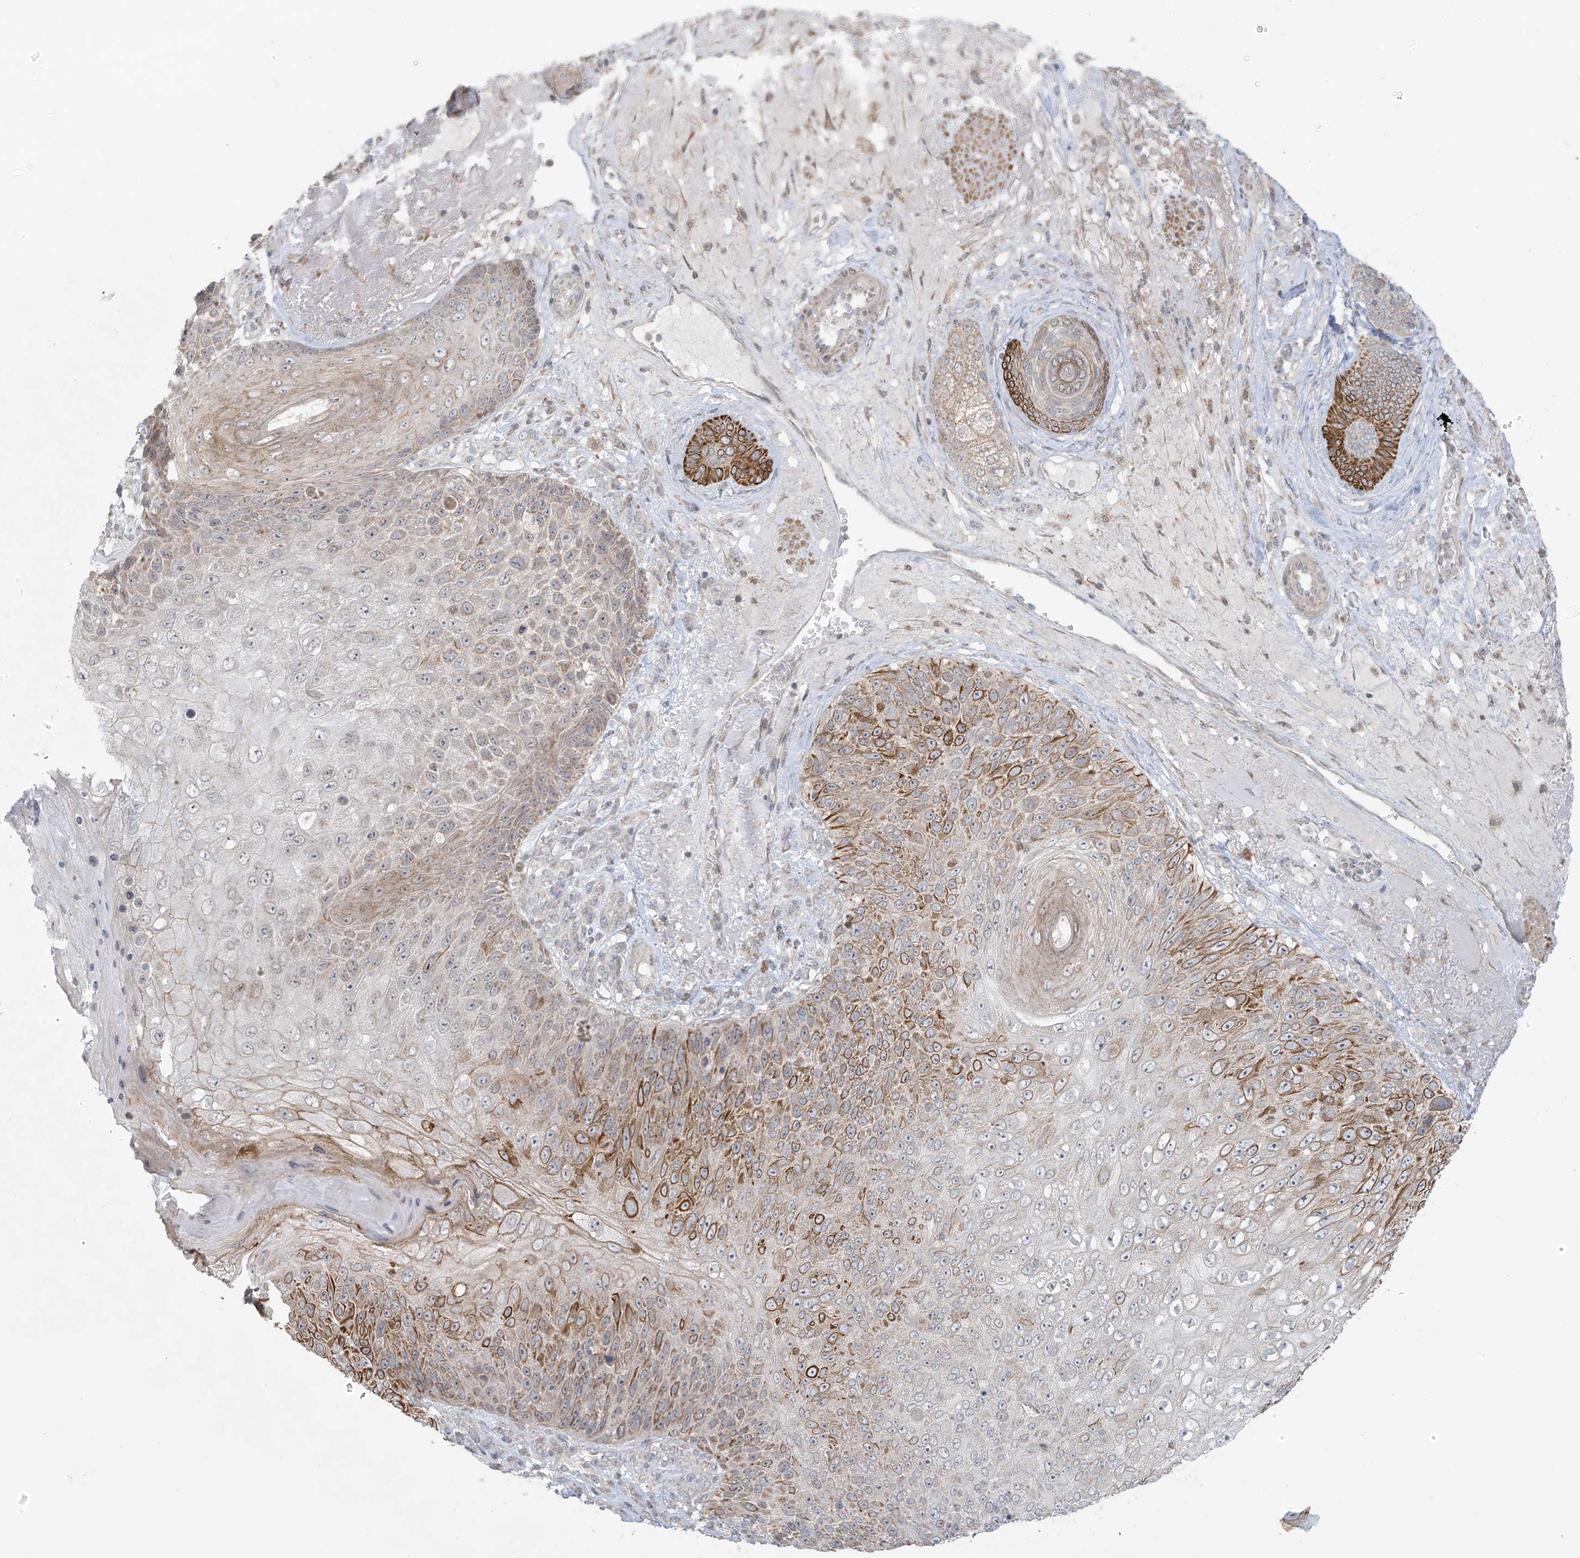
{"staining": {"intensity": "strong", "quantity": "25%-75%", "location": "cytoplasmic/membranous"}, "tissue": "skin cancer", "cell_type": "Tumor cells", "image_type": "cancer", "snomed": [{"axis": "morphology", "description": "Squamous cell carcinoma, NOS"}, {"axis": "topography", "description": "Skin"}], "caption": "Immunohistochemistry (IHC) (DAB (3,3'-diaminobenzidine)) staining of human squamous cell carcinoma (skin) exhibits strong cytoplasmic/membranous protein positivity in approximately 25%-75% of tumor cells.", "gene": "HDDC2", "patient": {"sex": "female", "age": 88}}